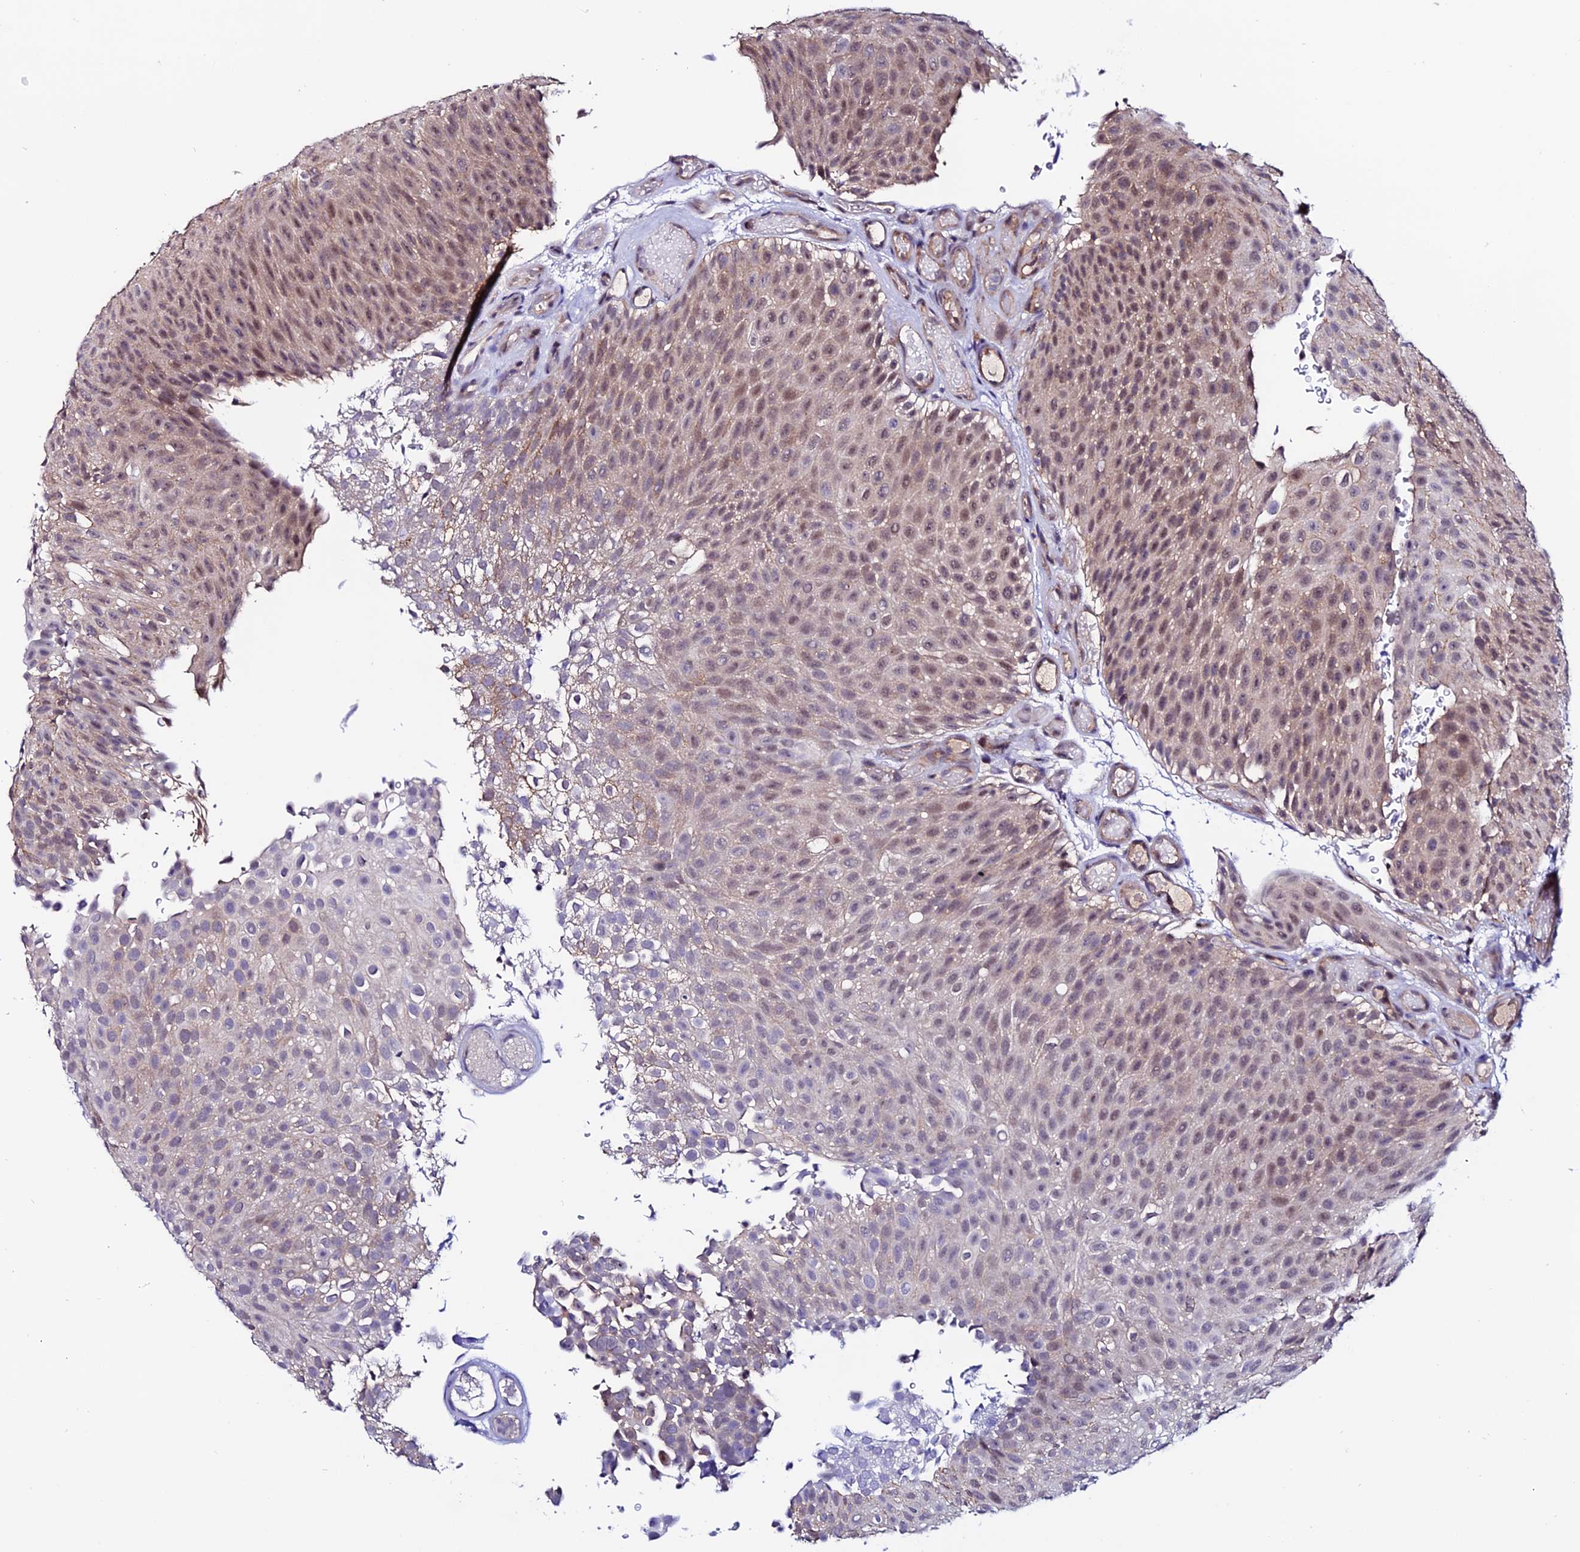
{"staining": {"intensity": "moderate", "quantity": "<25%", "location": "cytoplasmic/membranous,nuclear"}, "tissue": "urothelial cancer", "cell_type": "Tumor cells", "image_type": "cancer", "snomed": [{"axis": "morphology", "description": "Urothelial carcinoma, Low grade"}, {"axis": "topography", "description": "Urinary bladder"}], "caption": "Immunohistochemical staining of urothelial carcinoma (low-grade) demonstrates low levels of moderate cytoplasmic/membranous and nuclear protein positivity in about <25% of tumor cells. The protein is shown in brown color, while the nuclei are stained blue.", "gene": "FZD8", "patient": {"sex": "male", "age": 78}}